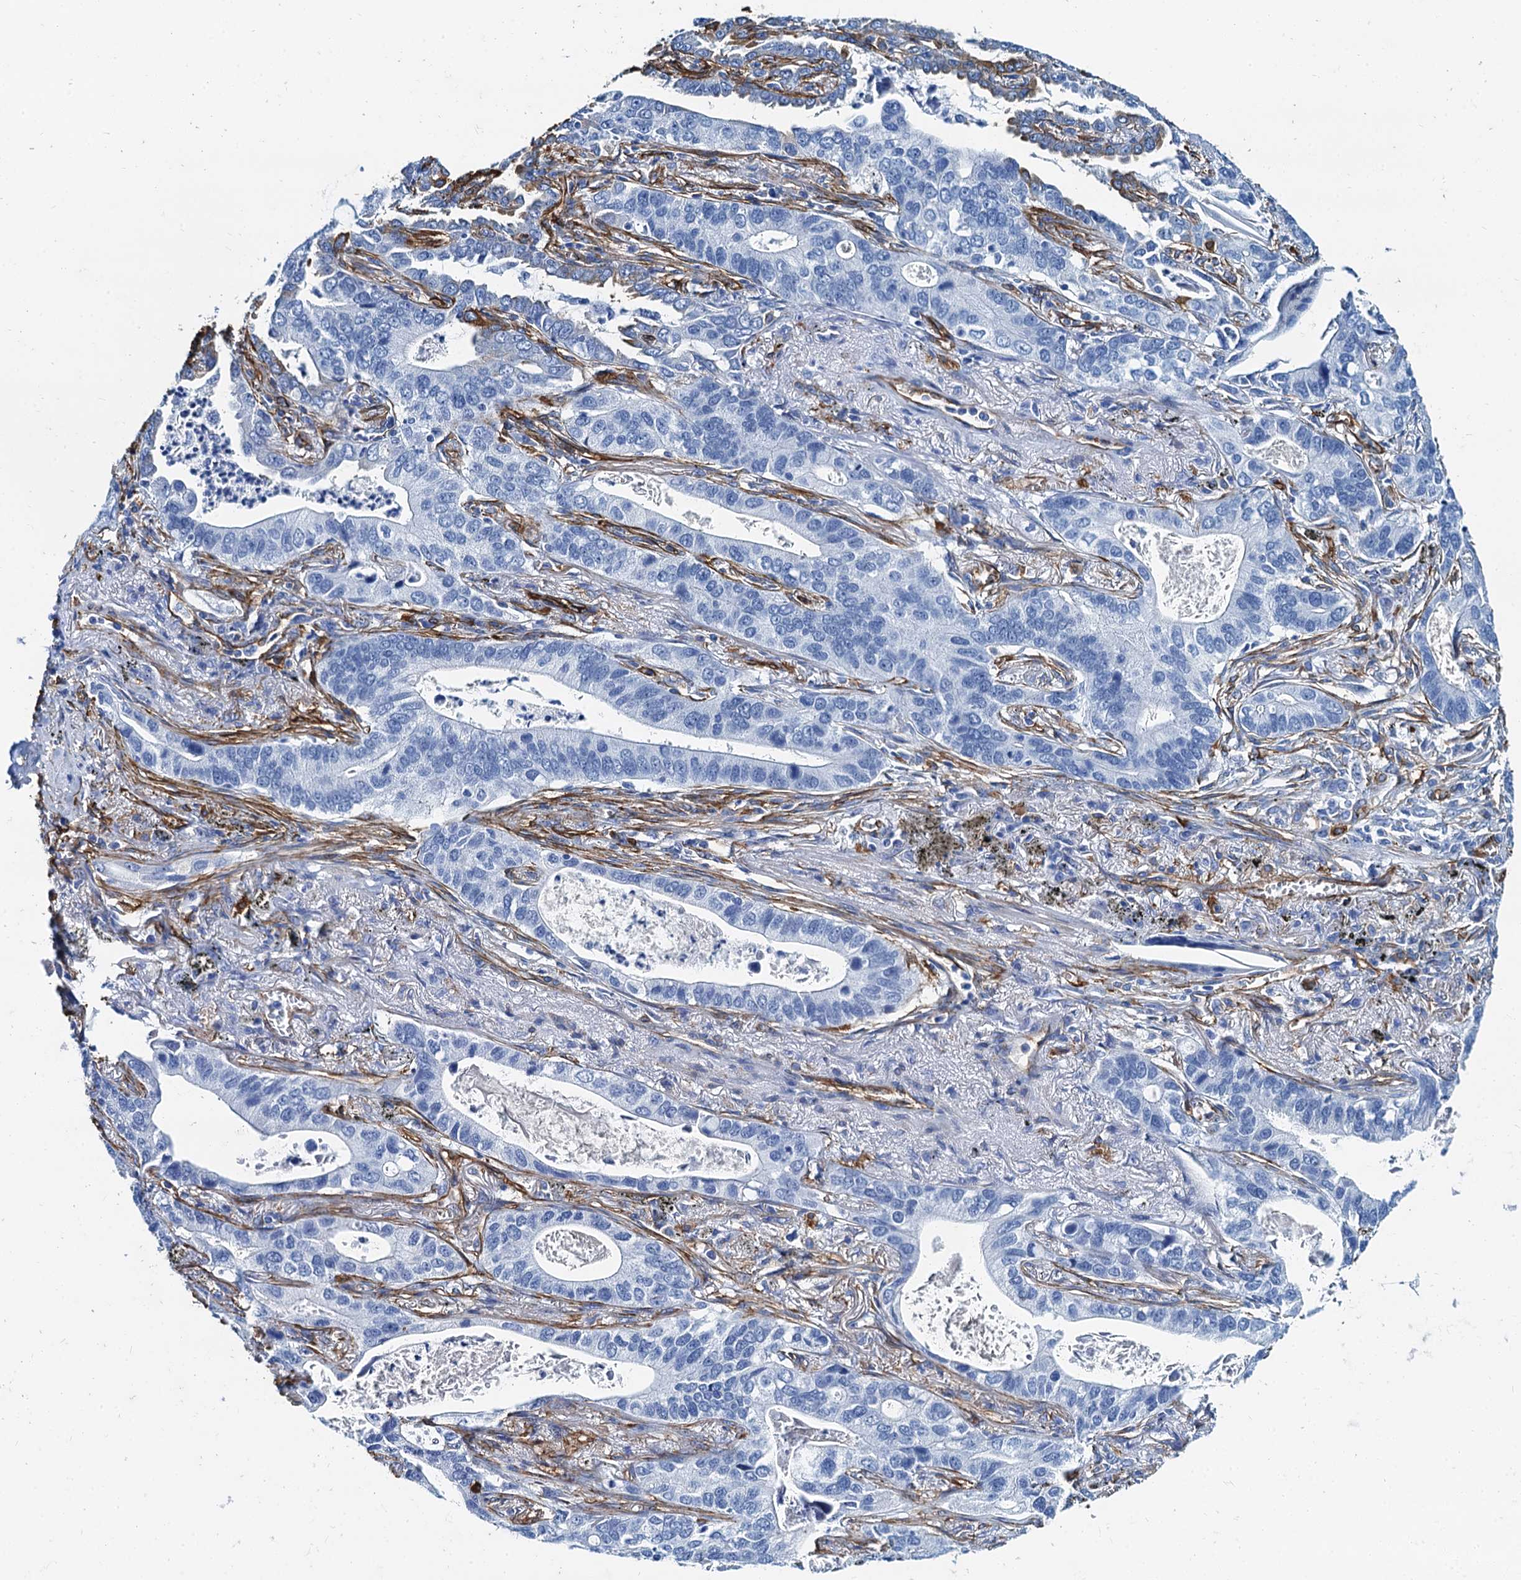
{"staining": {"intensity": "negative", "quantity": "none", "location": "none"}, "tissue": "lung cancer", "cell_type": "Tumor cells", "image_type": "cancer", "snomed": [{"axis": "morphology", "description": "Adenocarcinoma, NOS"}, {"axis": "topography", "description": "Lung"}], "caption": "This is a image of IHC staining of adenocarcinoma (lung), which shows no expression in tumor cells.", "gene": "CAVIN2", "patient": {"sex": "male", "age": 67}}